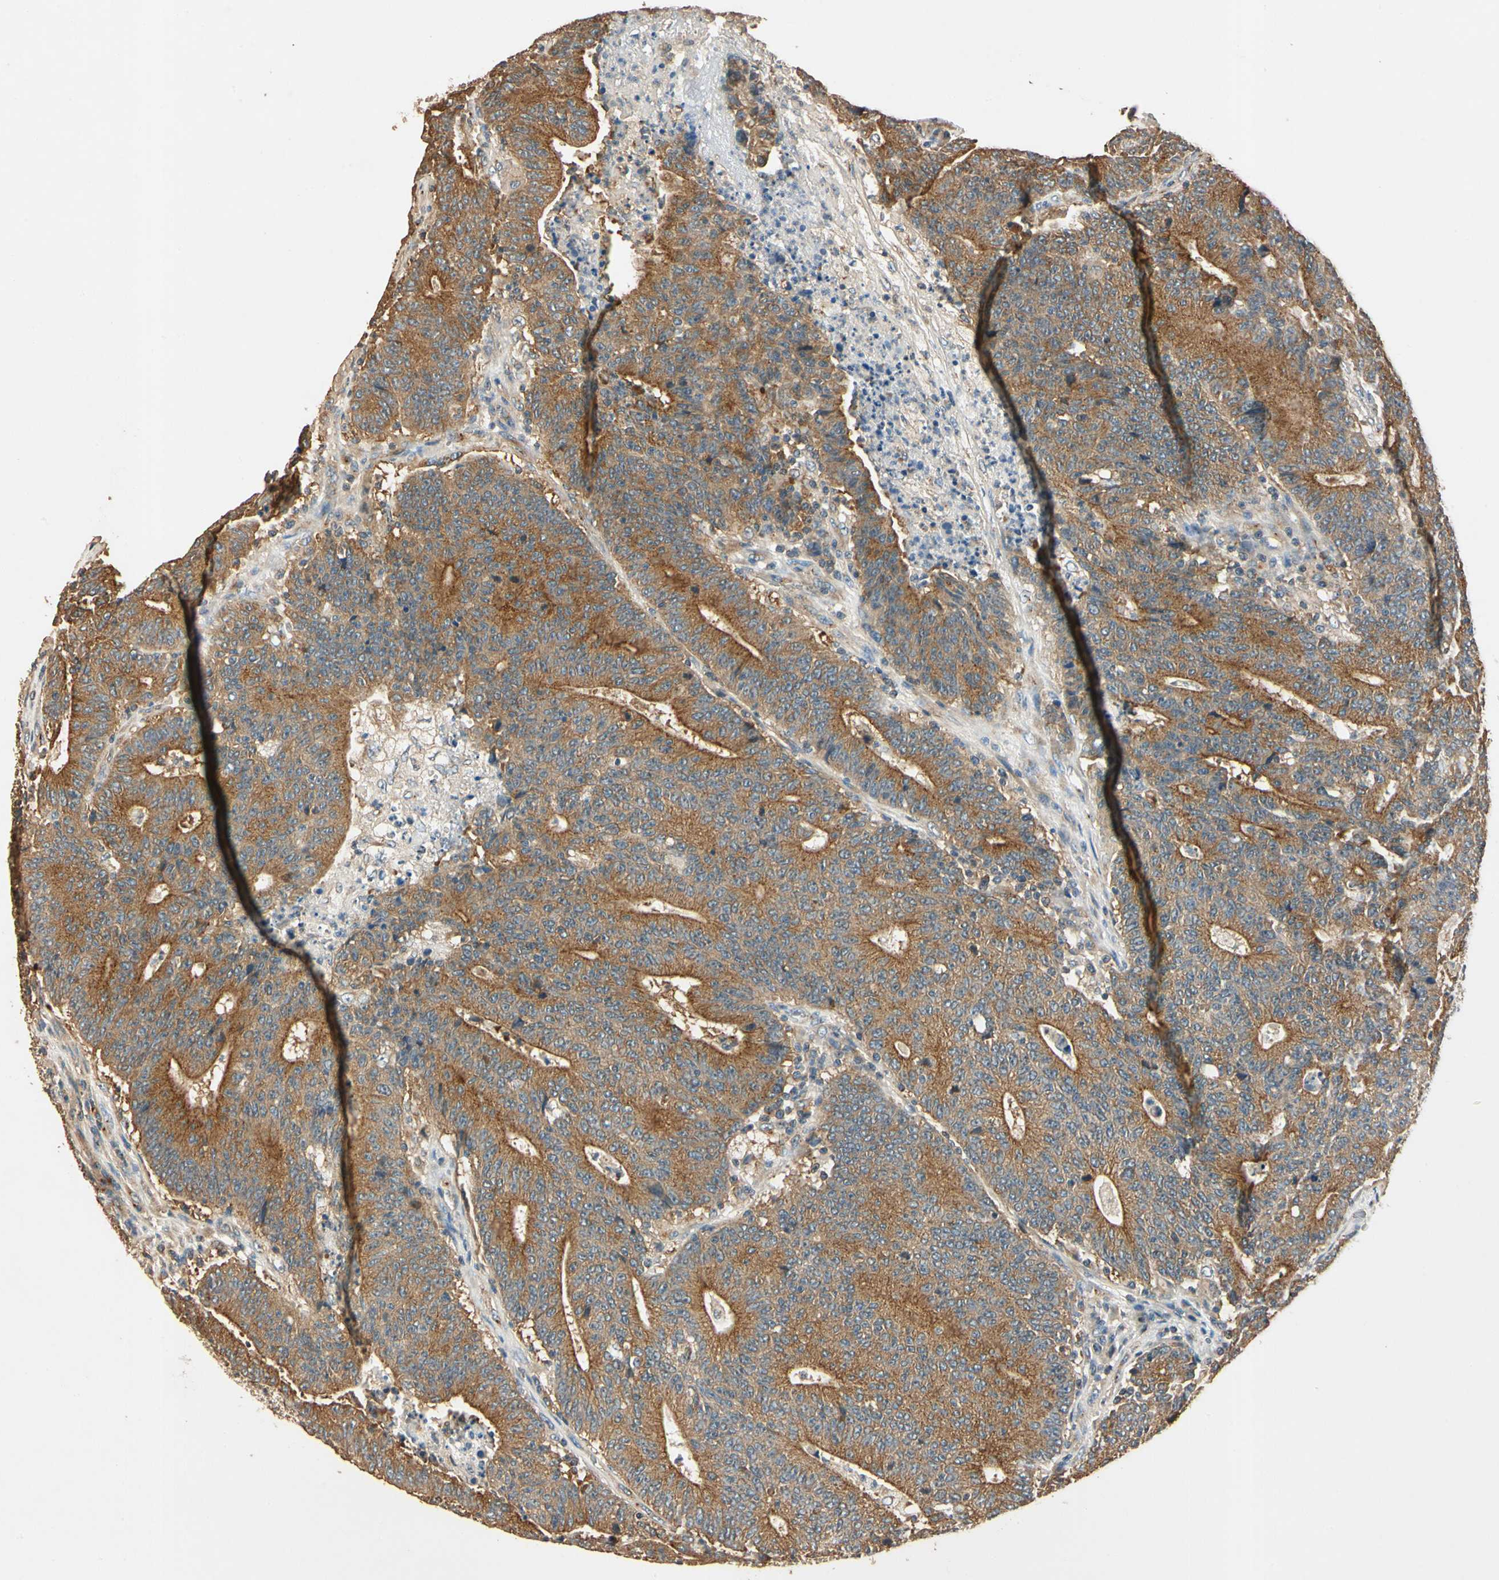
{"staining": {"intensity": "strong", "quantity": ">75%", "location": "cytoplasmic/membranous"}, "tissue": "colorectal cancer", "cell_type": "Tumor cells", "image_type": "cancer", "snomed": [{"axis": "morphology", "description": "Normal tissue, NOS"}, {"axis": "morphology", "description": "Adenocarcinoma, NOS"}, {"axis": "topography", "description": "Colon"}], "caption": "Colorectal adenocarcinoma stained for a protein reveals strong cytoplasmic/membranous positivity in tumor cells.", "gene": "AKAP9", "patient": {"sex": "female", "age": 75}}